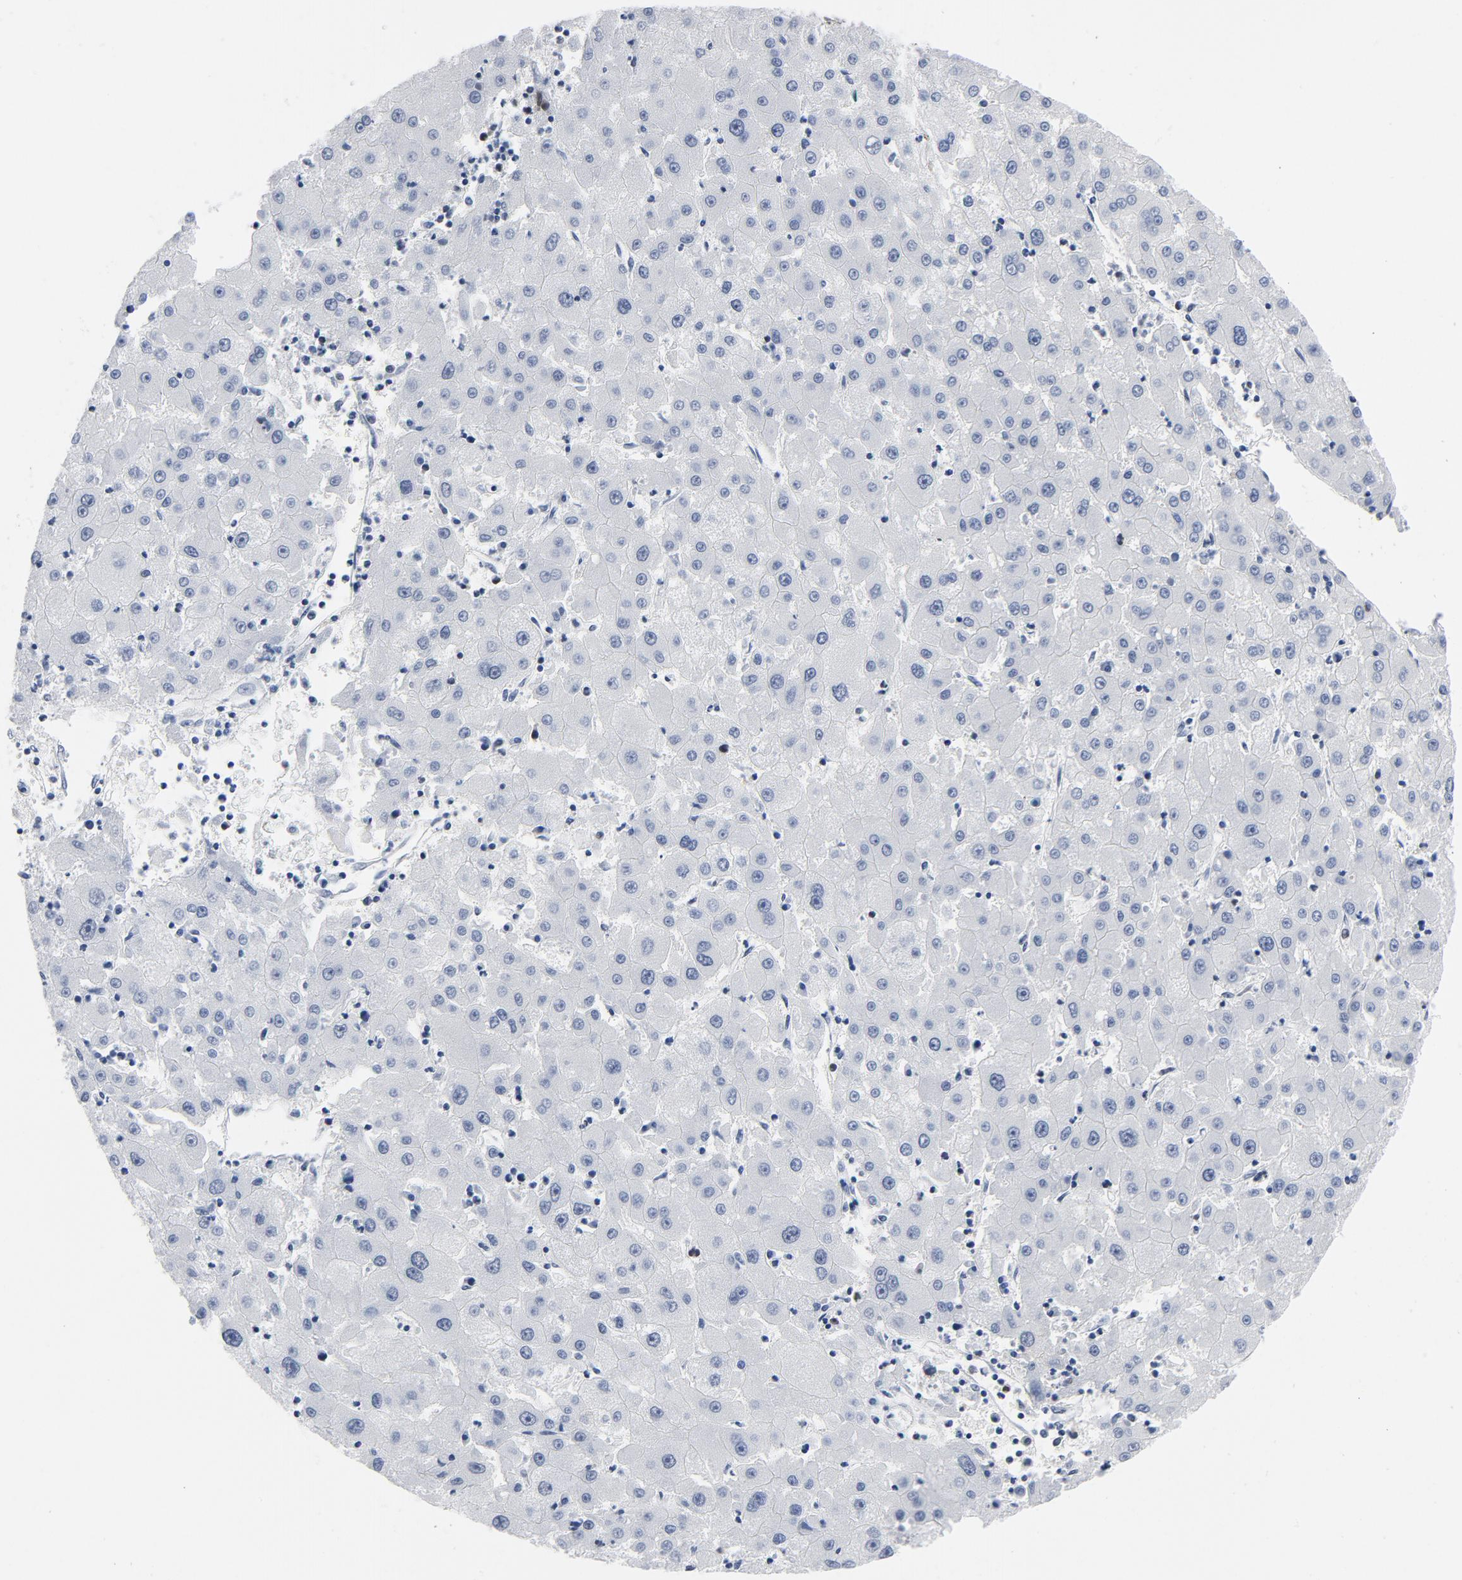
{"staining": {"intensity": "moderate", "quantity": "<25%", "location": "nuclear"}, "tissue": "liver cancer", "cell_type": "Tumor cells", "image_type": "cancer", "snomed": [{"axis": "morphology", "description": "Carcinoma, Hepatocellular, NOS"}, {"axis": "topography", "description": "Liver"}], "caption": "Liver cancer was stained to show a protein in brown. There is low levels of moderate nuclear expression in approximately <25% of tumor cells. (DAB IHC, brown staining for protein, blue staining for nuclei).", "gene": "CSTF2", "patient": {"sex": "male", "age": 72}}